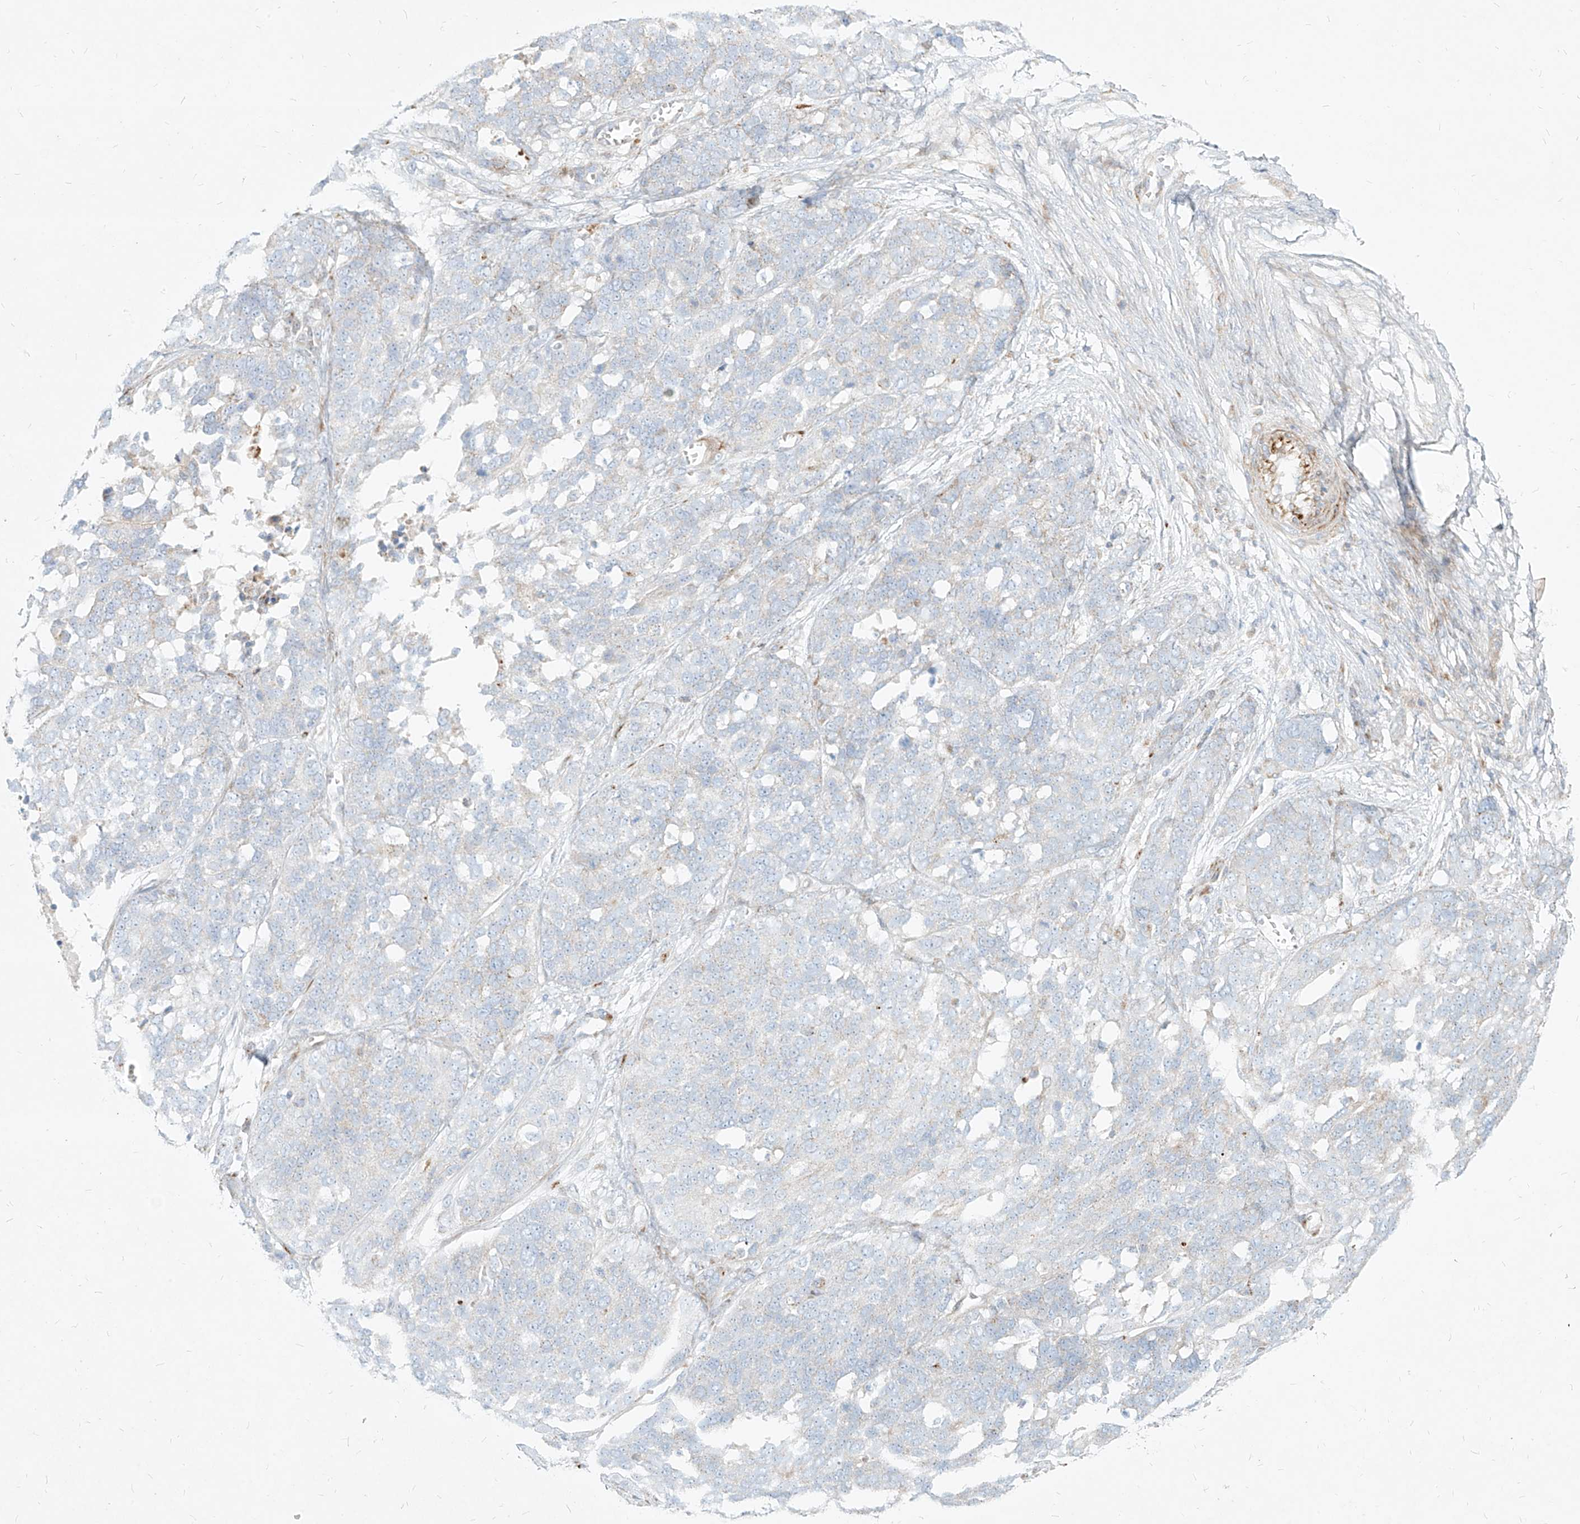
{"staining": {"intensity": "moderate", "quantity": "<25%", "location": "cytoplasmic/membranous"}, "tissue": "ovarian cancer", "cell_type": "Tumor cells", "image_type": "cancer", "snomed": [{"axis": "morphology", "description": "Cystadenocarcinoma, serous, NOS"}, {"axis": "topography", "description": "Ovary"}], "caption": "Protein expression by IHC displays moderate cytoplasmic/membranous staining in about <25% of tumor cells in ovarian cancer. The staining was performed using DAB (3,3'-diaminobenzidine), with brown indicating positive protein expression. Nuclei are stained blue with hematoxylin.", "gene": "MTX2", "patient": {"sex": "female", "age": 44}}